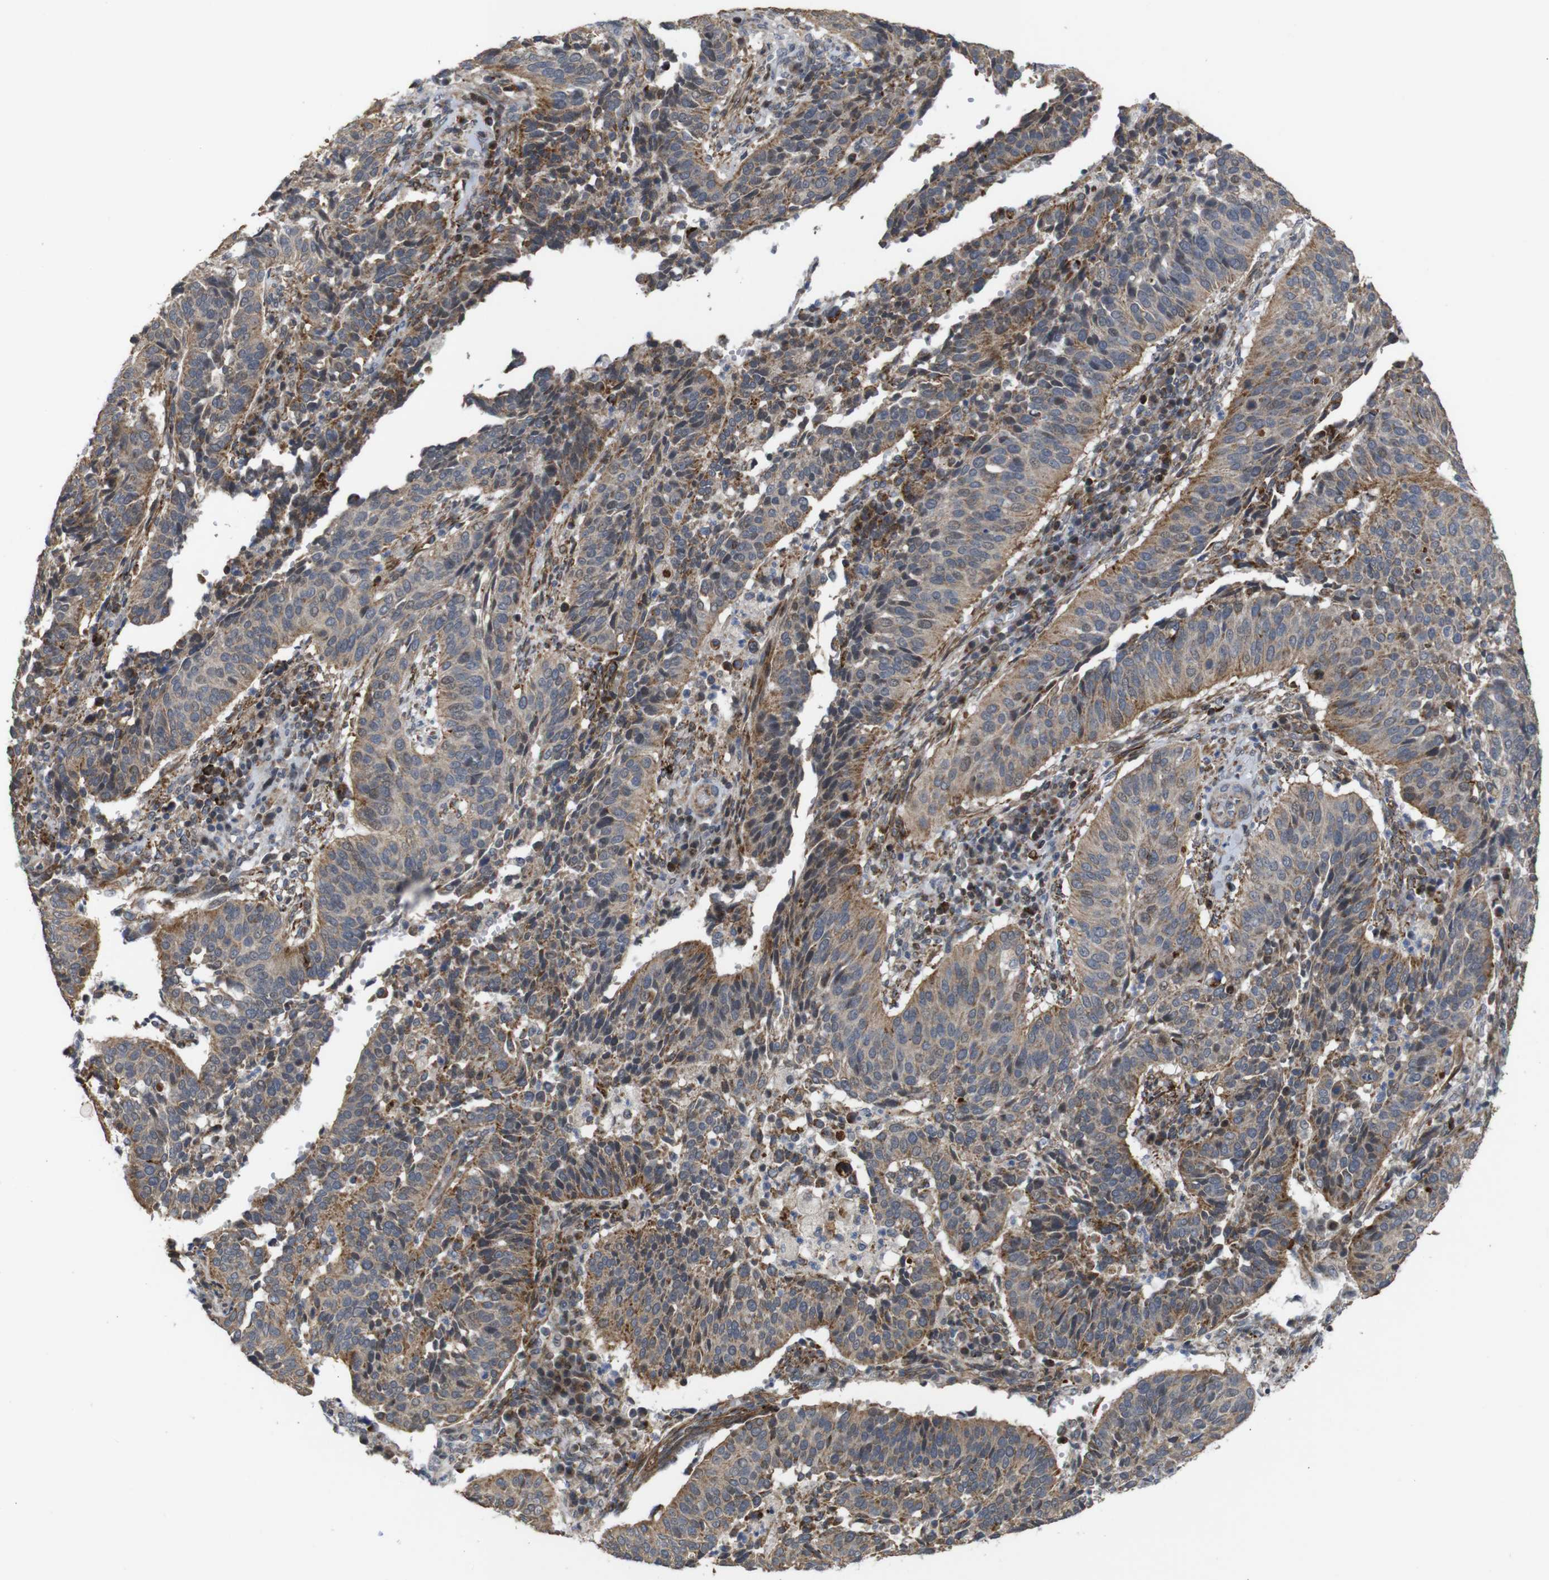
{"staining": {"intensity": "moderate", "quantity": ">75%", "location": "cytoplasmic/membranous"}, "tissue": "cervical cancer", "cell_type": "Tumor cells", "image_type": "cancer", "snomed": [{"axis": "morphology", "description": "Normal tissue, NOS"}, {"axis": "morphology", "description": "Squamous cell carcinoma, NOS"}, {"axis": "topography", "description": "Cervix"}], "caption": "This histopathology image exhibits immunohistochemistry staining of human cervical squamous cell carcinoma, with medium moderate cytoplasmic/membranous positivity in approximately >75% of tumor cells.", "gene": "ATP7B", "patient": {"sex": "female", "age": 39}}